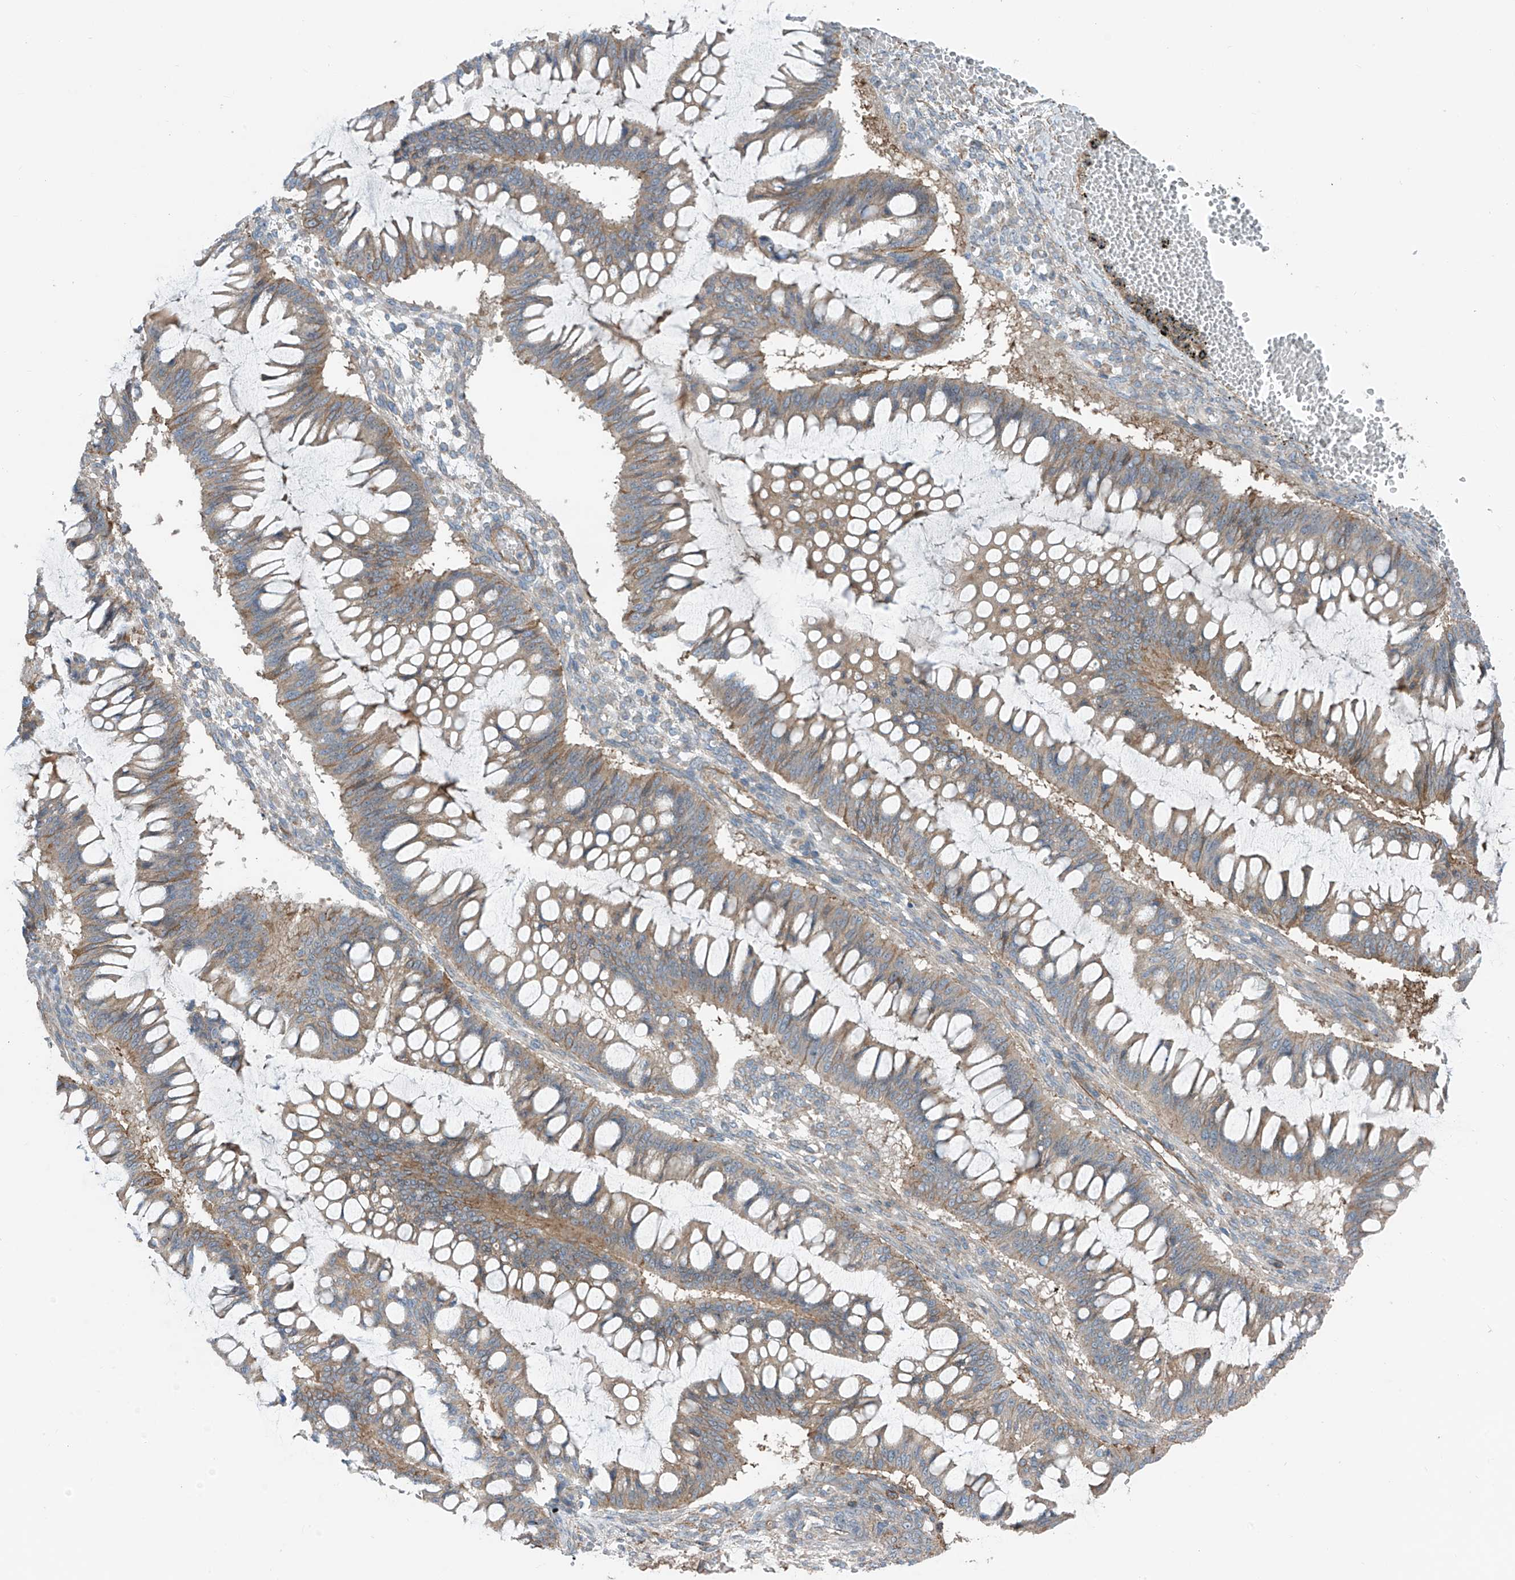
{"staining": {"intensity": "weak", "quantity": ">75%", "location": "cytoplasmic/membranous"}, "tissue": "ovarian cancer", "cell_type": "Tumor cells", "image_type": "cancer", "snomed": [{"axis": "morphology", "description": "Cystadenocarcinoma, mucinous, NOS"}, {"axis": "topography", "description": "Ovary"}], "caption": "Weak cytoplasmic/membranous expression is identified in about >75% of tumor cells in ovarian cancer (mucinous cystadenocarcinoma).", "gene": "SLC1A5", "patient": {"sex": "female", "age": 73}}